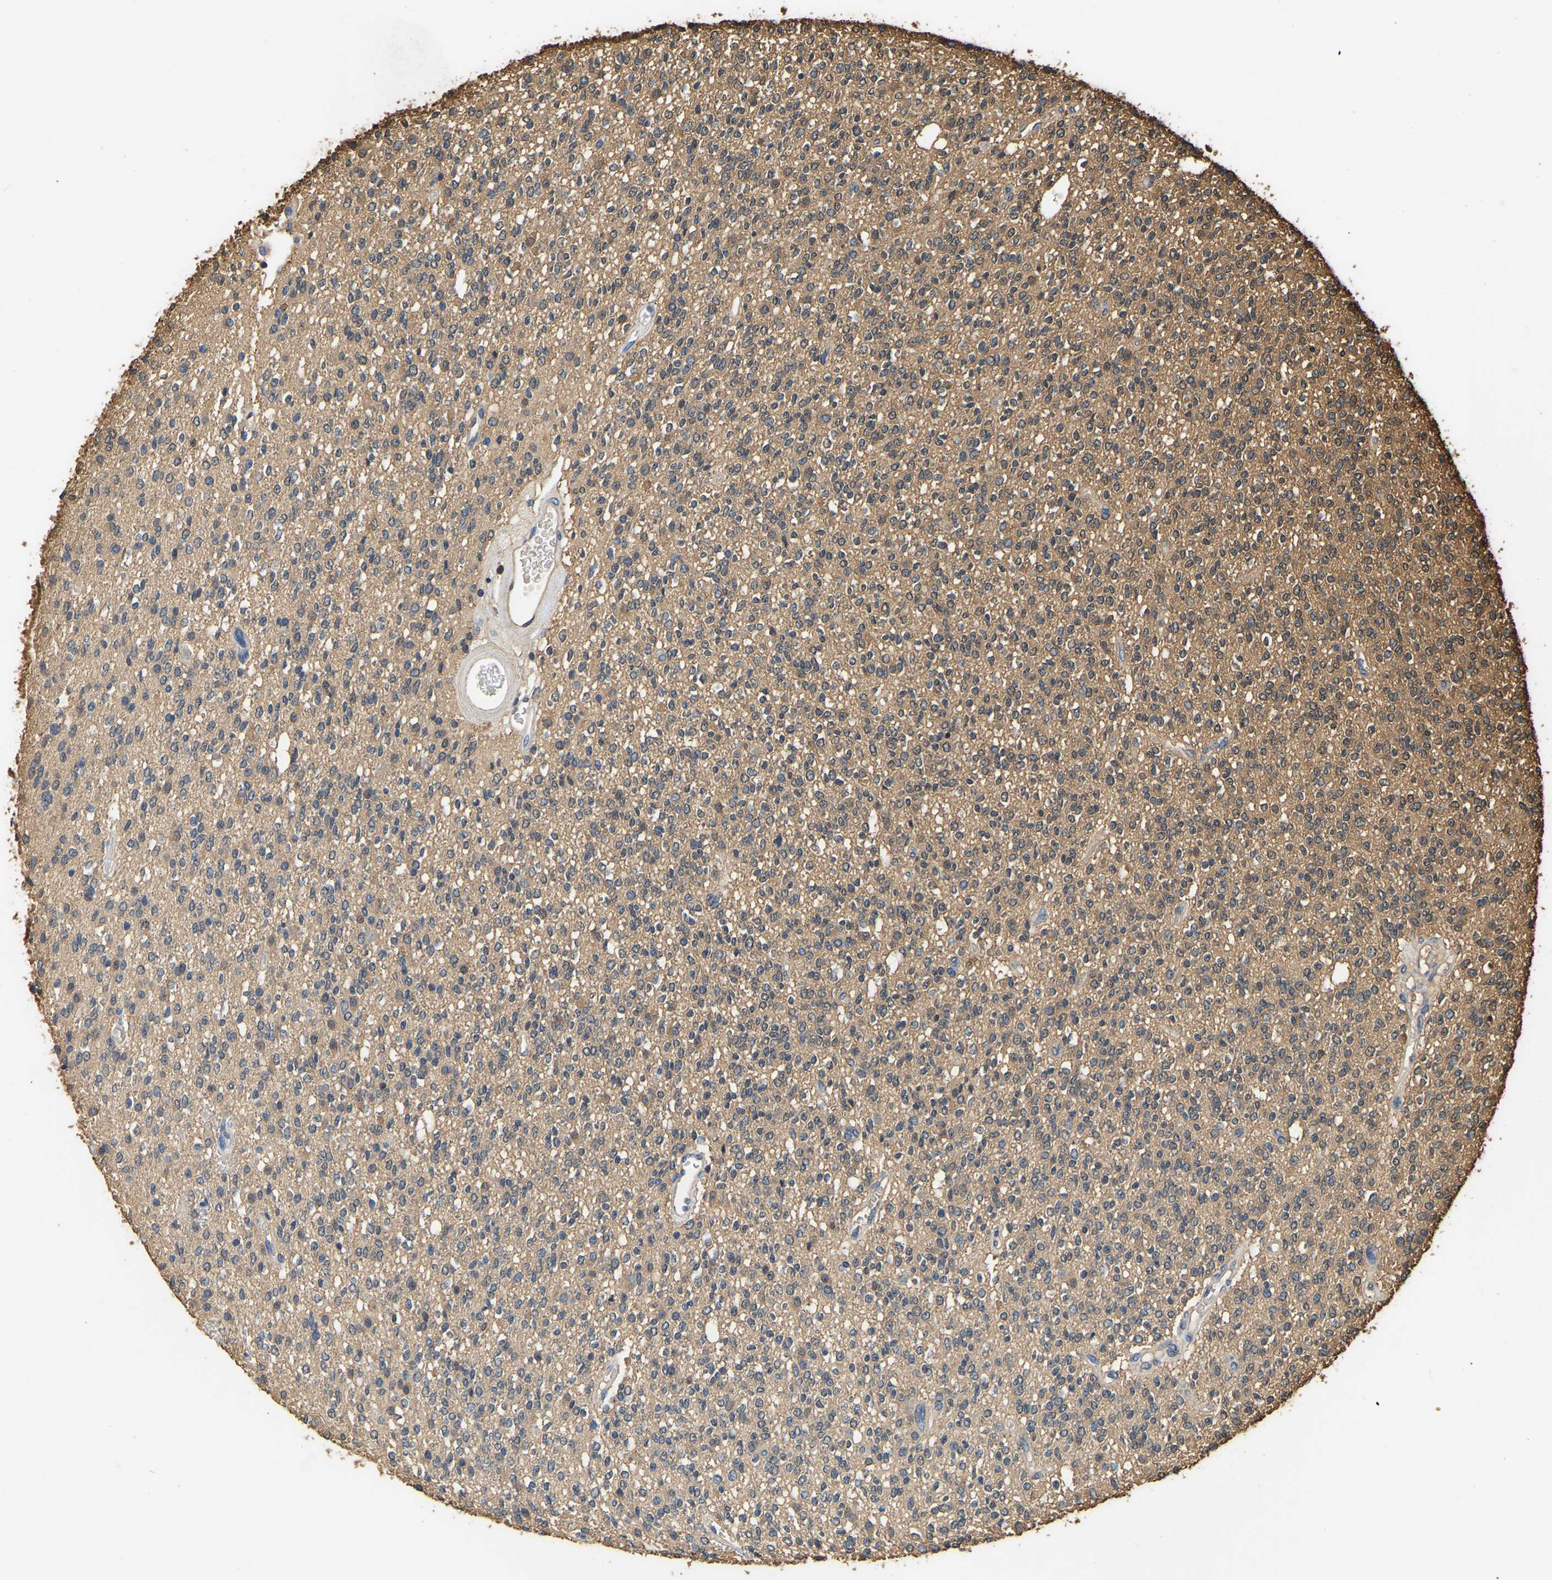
{"staining": {"intensity": "moderate", "quantity": ">75%", "location": "cytoplasmic/membranous"}, "tissue": "glioma", "cell_type": "Tumor cells", "image_type": "cancer", "snomed": [{"axis": "morphology", "description": "Glioma, malignant, High grade"}, {"axis": "topography", "description": "Brain"}], "caption": "Immunohistochemical staining of glioma displays moderate cytoplasmic/membranous protein positivity in approximately >75% of tumor cells.", "gene": "LDHB", "patient": {"sex": "male", "age": 34}}